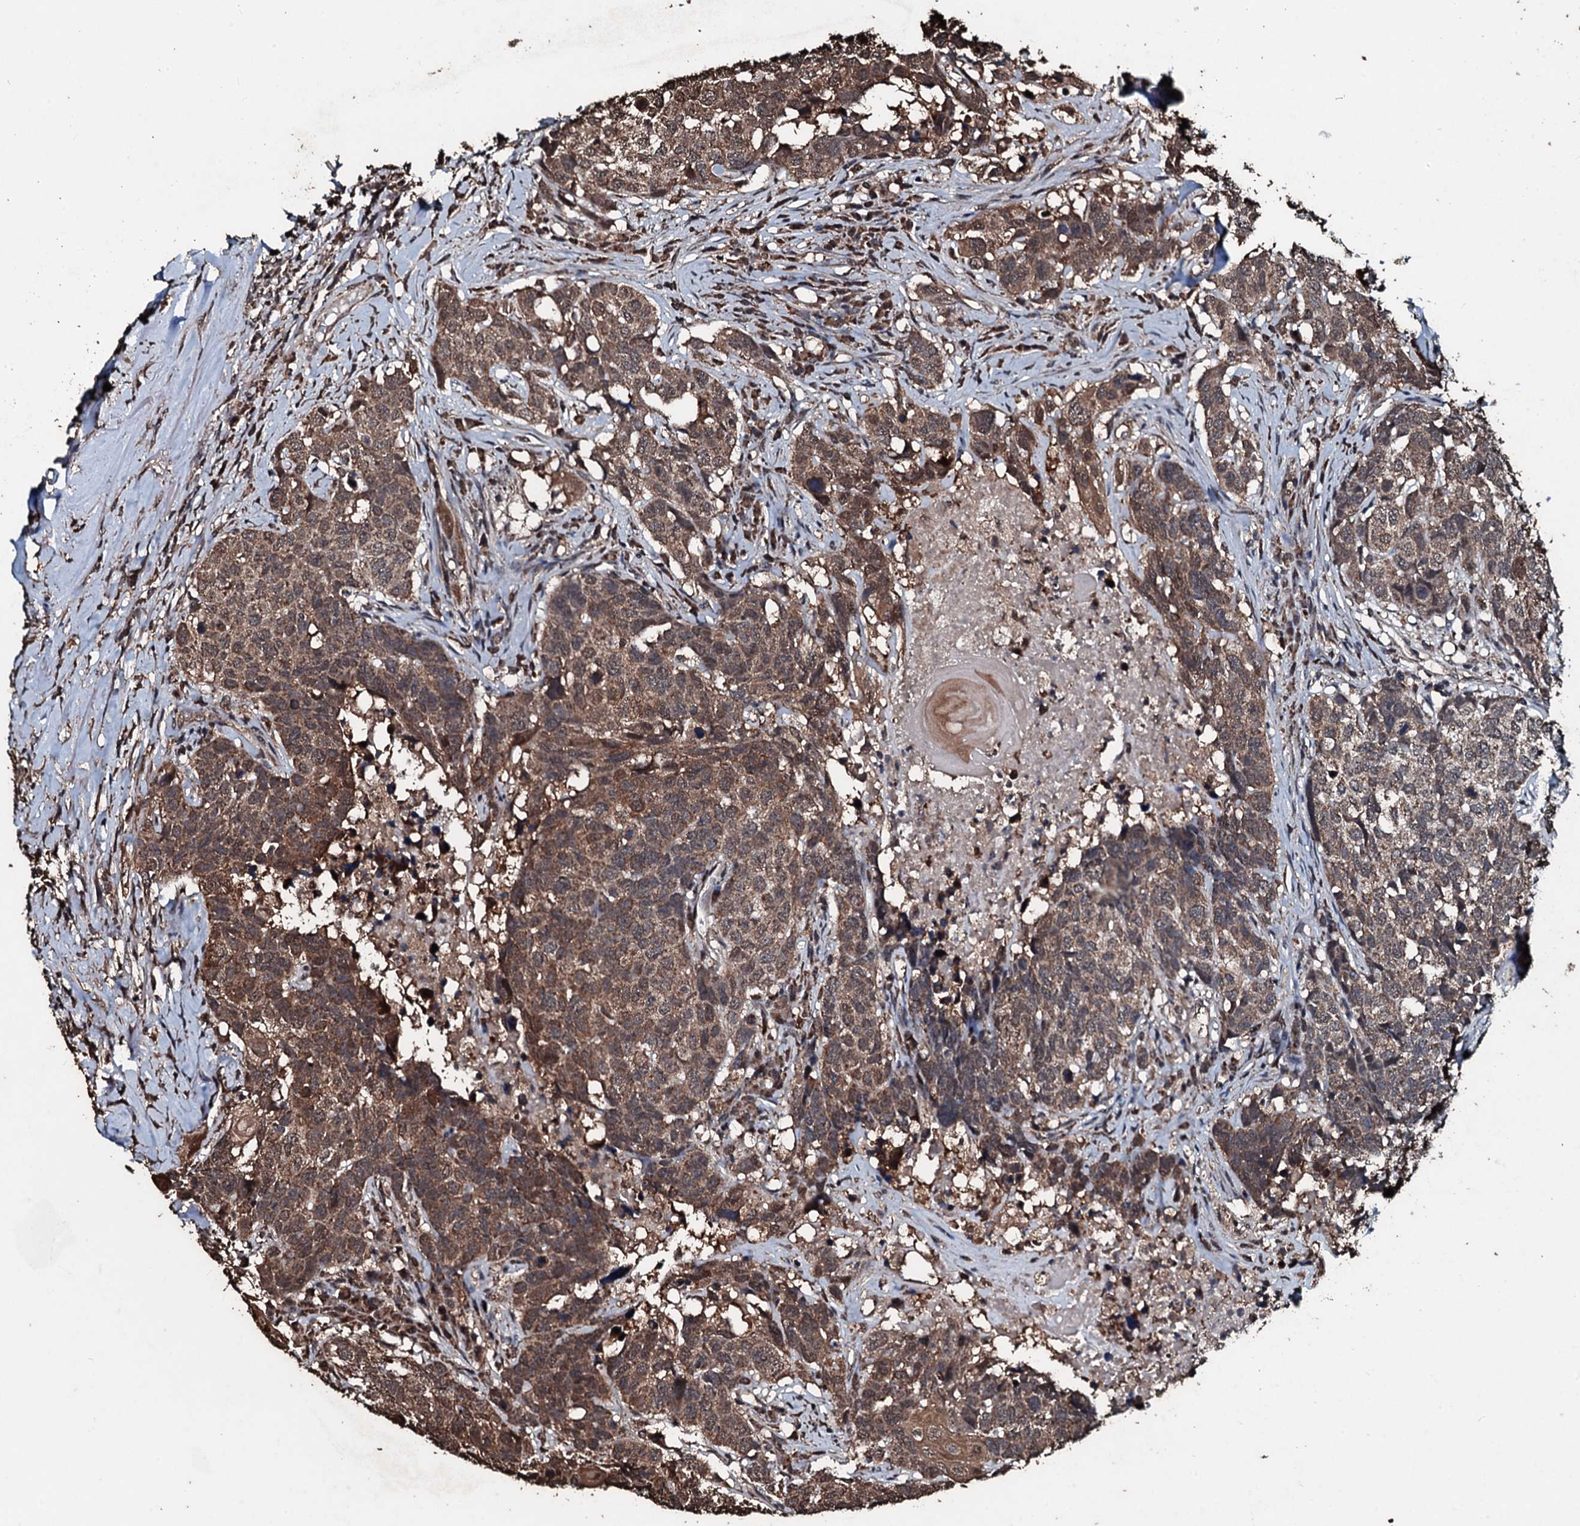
{"staining": {"intensity": "moderate", "quantity": ">75%", "location": "cytoplasmic/membranous,nuclear"}, "tissue": "head and neck cancer", "cell_type": "Tumor cells", "image_type": "cancer", "snomed": [{"axis": "morphology", "description": "Squamous cell carcinoma, NOS"}, {"axis": "topography", "description": "Head-Neck"}], "caption": "Brown immunohistochemical staining in head and neck squamous cell carcinoma demonstrates moderate cytoplasmic/membranous and nuclear expression in about >75% of tumor cells.", "gene": "FAAP24", "patient": {"sex": "male", "age": 66}}